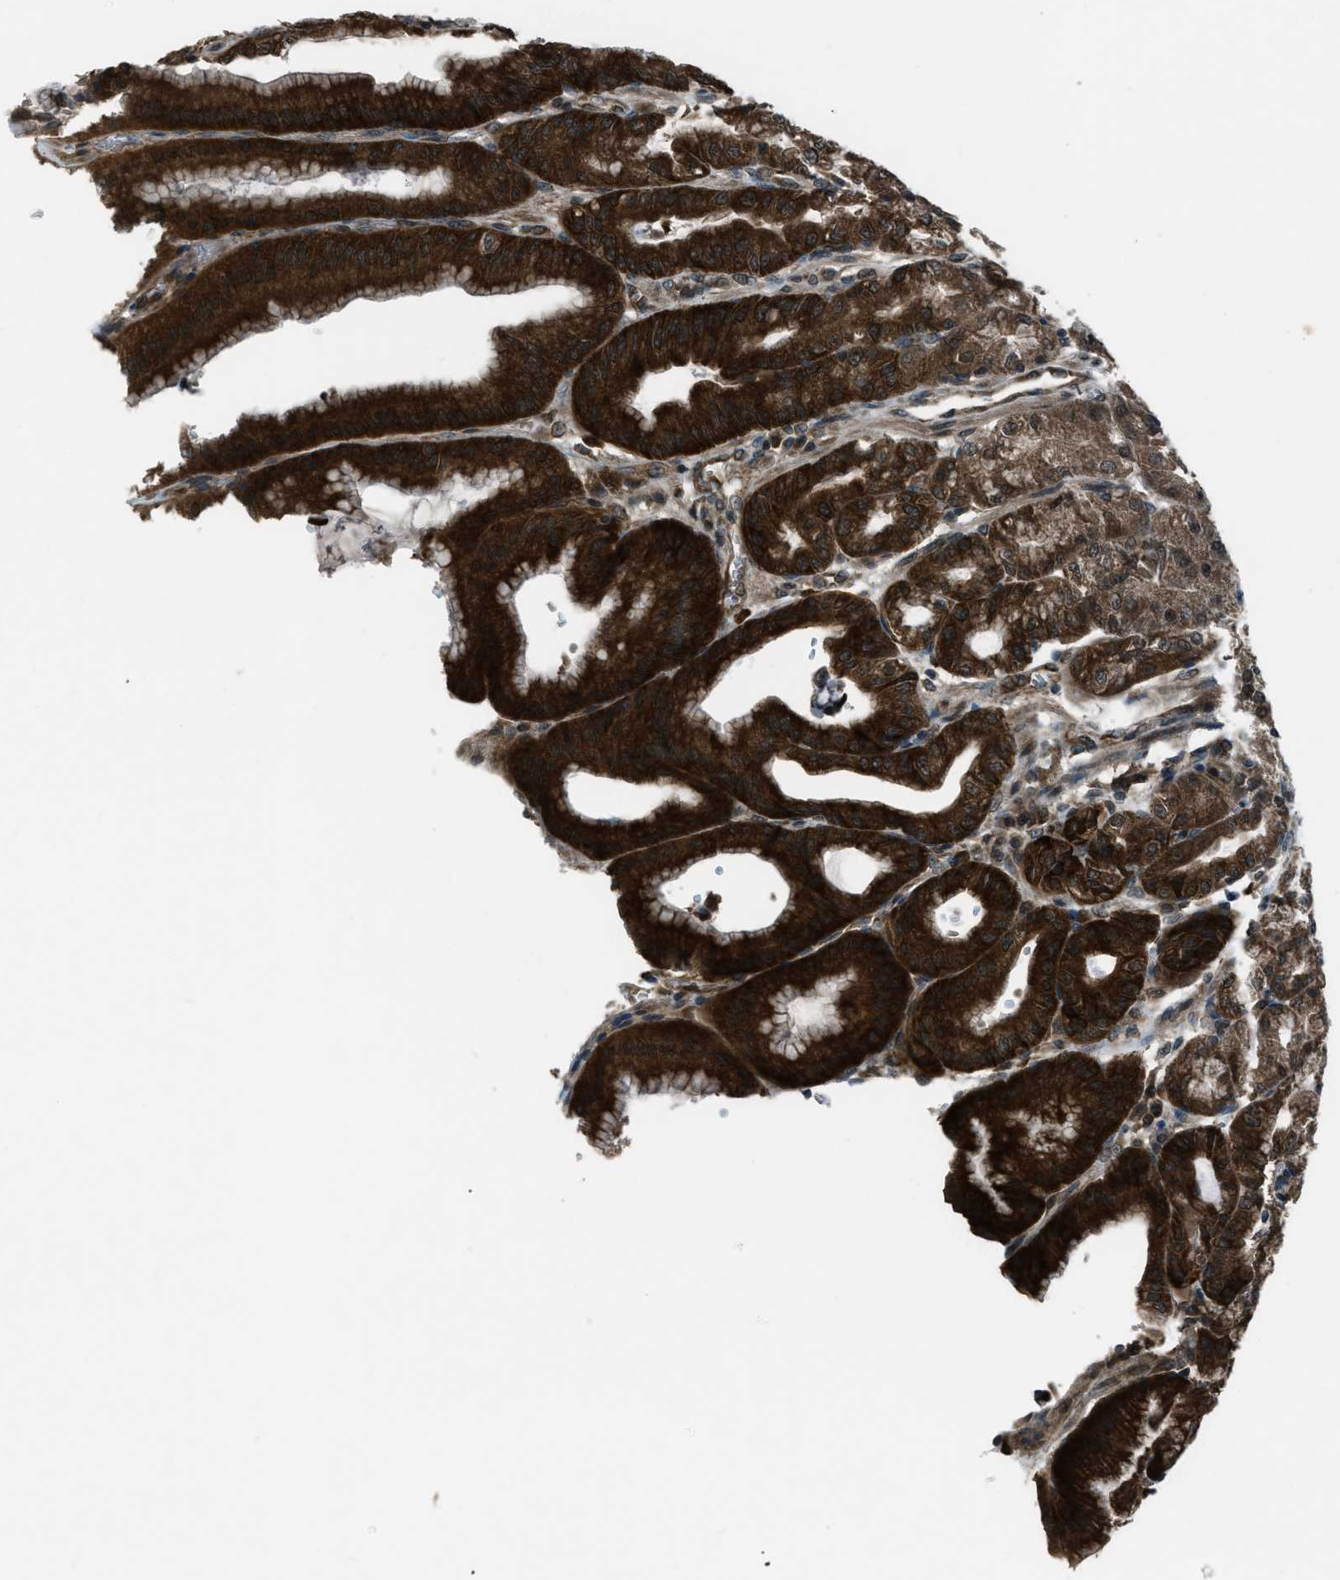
{"staining": {"intensity": "strong", "quantity": ">75%", "location": "cytoplasmic/membranous"}, "tissue": "stomach", "cell_type": "Glandular cells", "image_type": "normal", "snomed": [{"axis": "morphology", "description": "Normal tissue, NOS"}, {"axis": "topography", "description": "Stomach, lower"}], "caption": "Unremarkable stomach shows strong cytoplasmic/membranous positivity in about >75% of glandular cells The staining was performed using DAB (3,3'-diaminobenzidine) to visualize the protein expression in brown, while the nuclei were stained in blue with hematoxylin (Magnification: 20x)..", "gene": "ASAP2", "patient": {"sex": "male", "age": 71}}